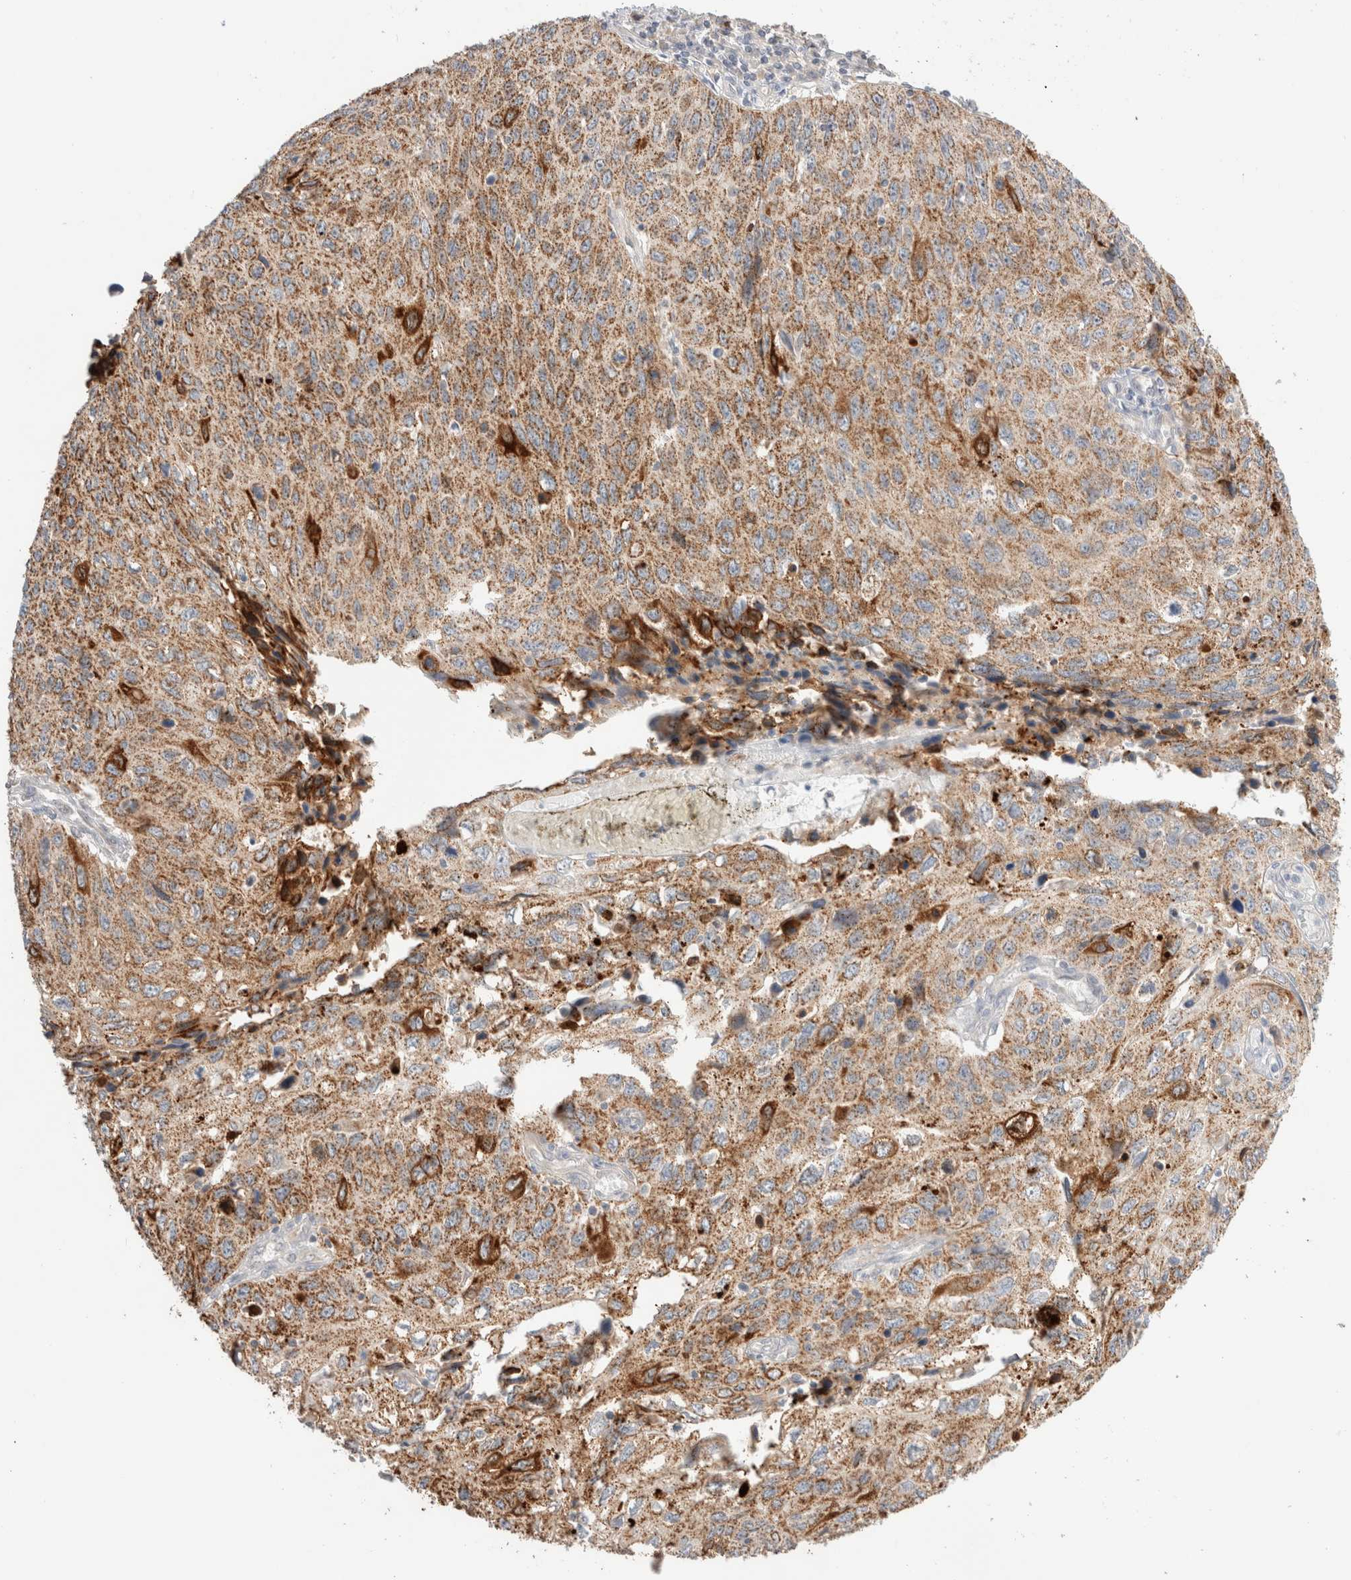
{"staining": {"intensity": "strong", "quantity": ">75%", "location": "cytoplasmic/membranous"}, "tissue": "cervical cancer", "cell_type": "Tumor cells", "image_type": "cancer", "snomed": [{"axis": "morphology", "description": "Squamous cell carcinoma, NOS"}, {"axis": "topography", "description": "Cervix"}], "caption": "DAB (3,3'-diaminobenzidine) immunohistochemical staining of cervical cancer demonstrates strong cytoplasmic/membranous protein expression in approximately >75% of tumor cells.", "gene": "TRIM41", "patient": {"sex": "female", "age": 53}}